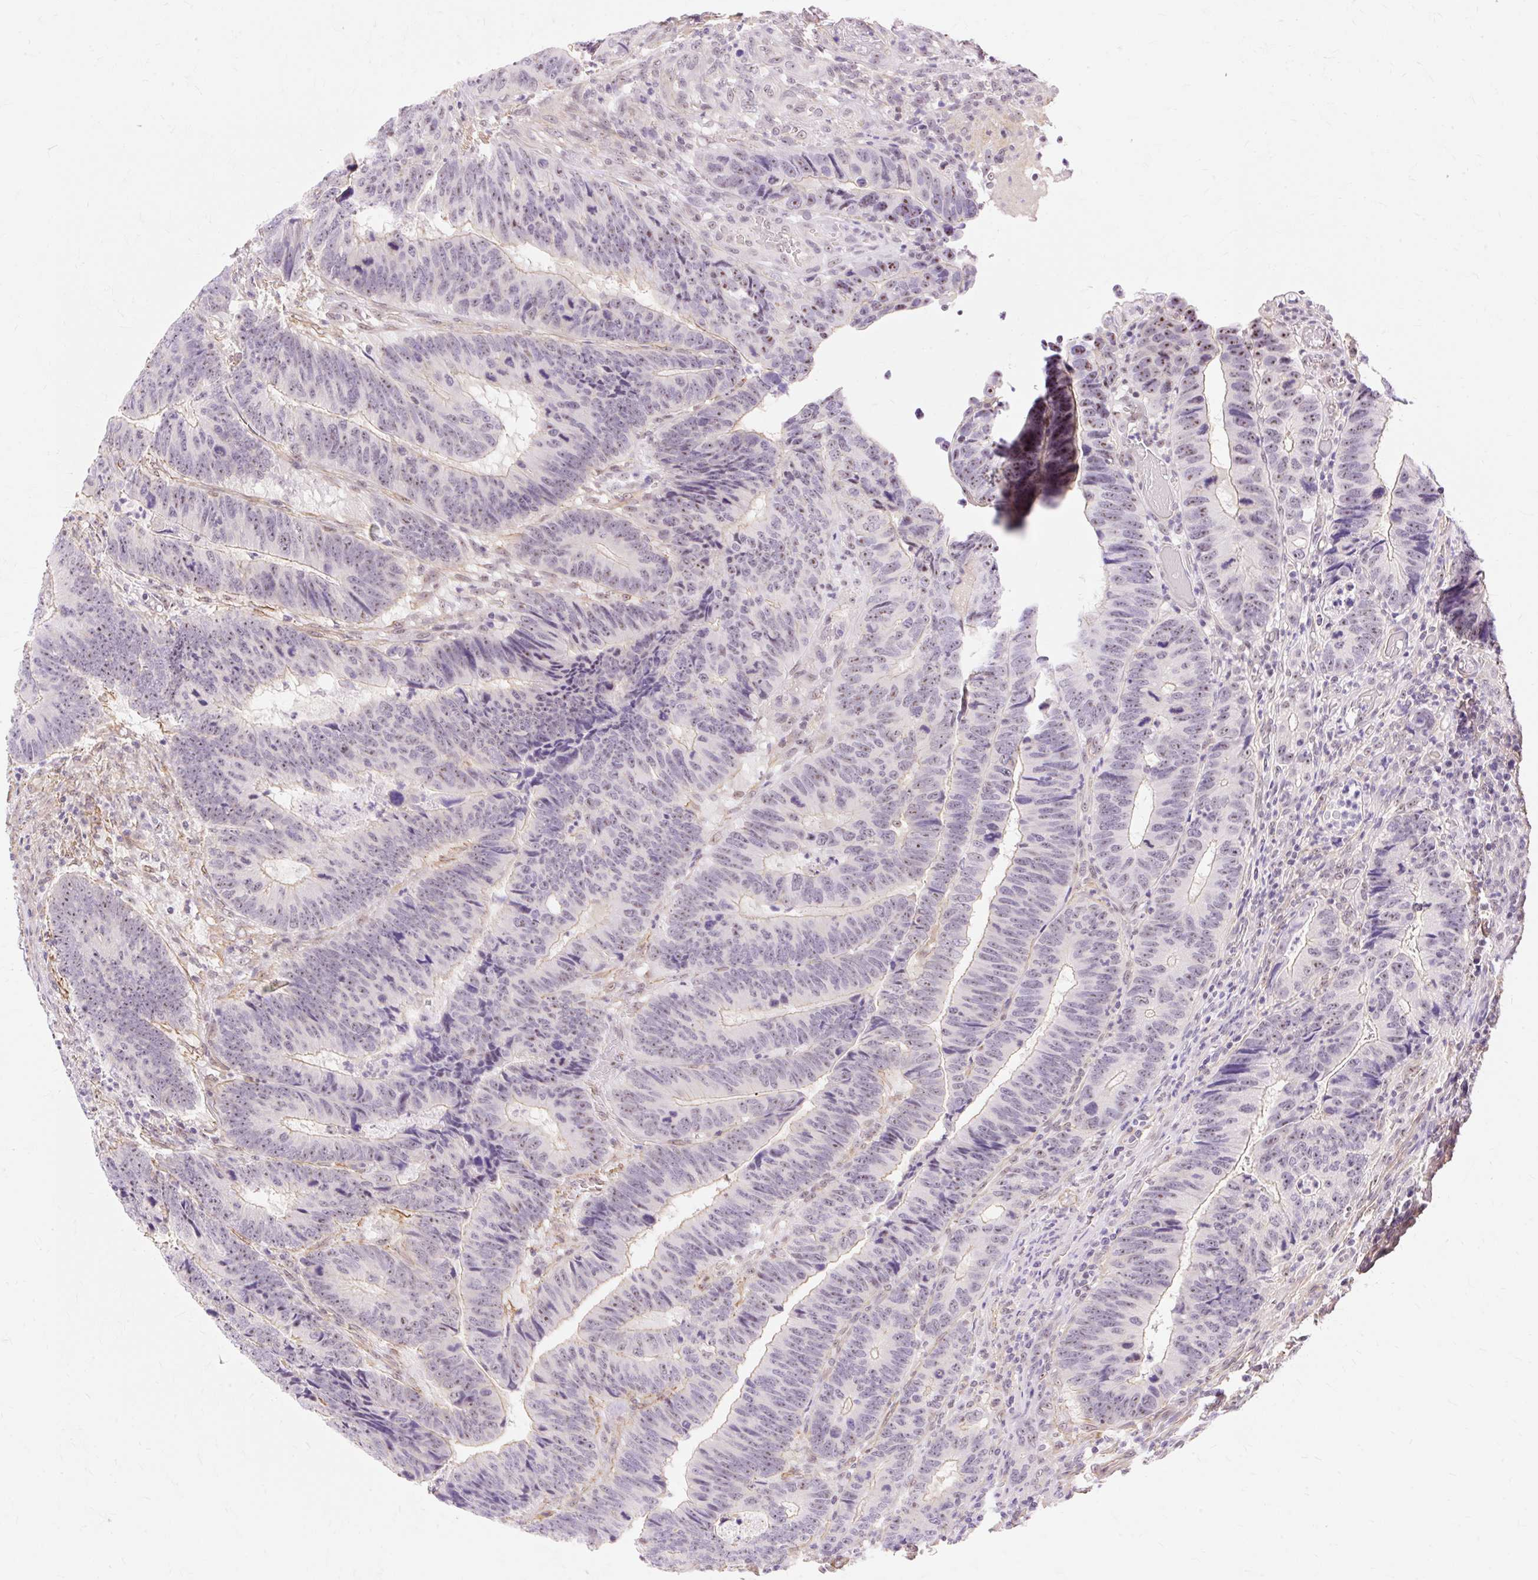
{"staining": {"intensity": "weak", "quantity": "25%-75%", "location": "cytoplasmic/membranous,nuclear"}, "tissue": "colorectal cancer", "cell_type": "Tumor cells", "image_type": "cancer", "snomed": [{"axis": "morphology", "description": "Adenocarcinoma, NOS"}, {"axis": "topography", "description": "Colon"}], "caption": "Immunohistochemistry (IHC) image of human colorectal adenocarcinoma stained for a protein (brown), which displays low levels of weak cytoplasmic/membranous and nuclear staining in about 25%-75% of tumor cells.", "gene": "OBP2A", "patient": {"sex": "male", "age": 62}}